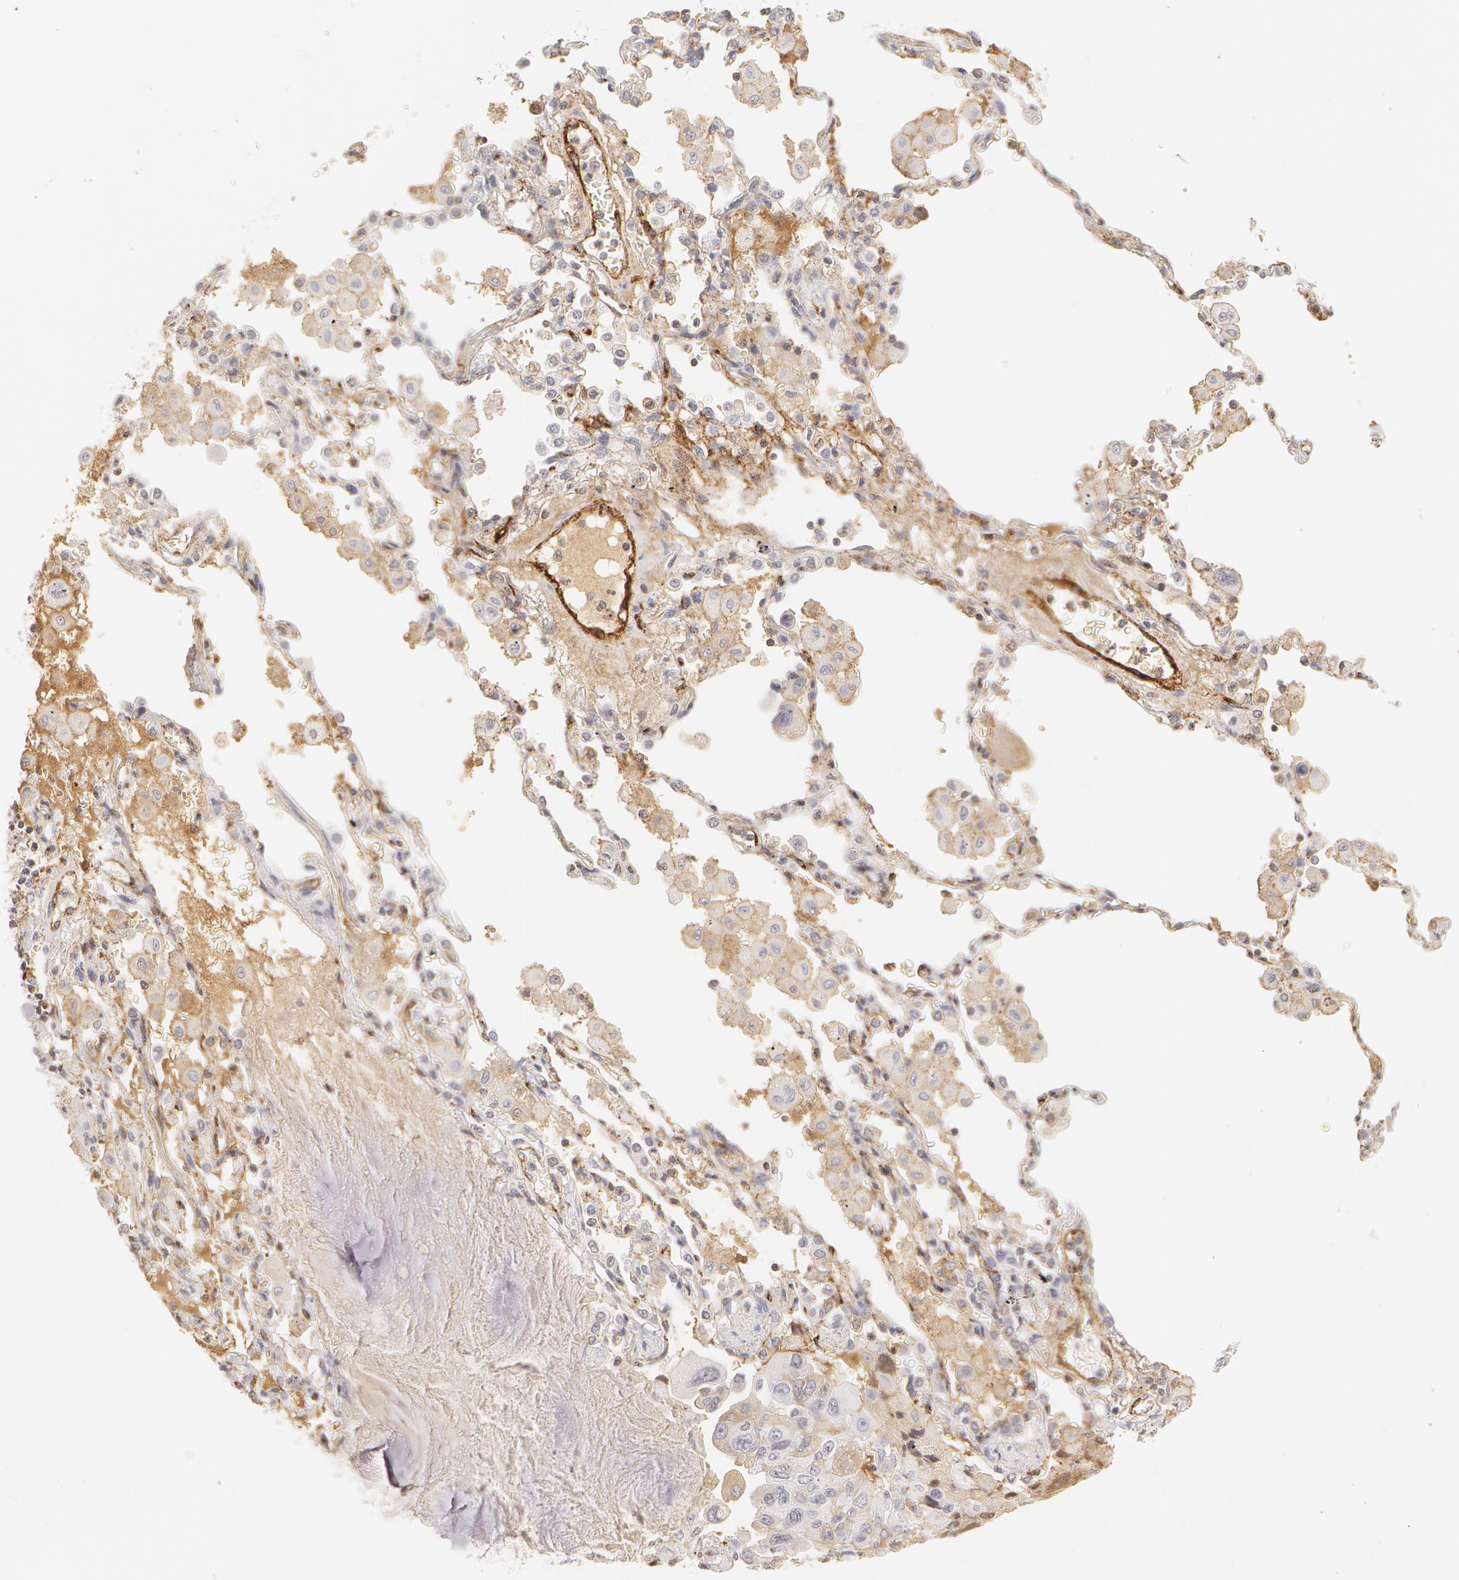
{"staining": {"intensity": "weak", "quantity": "<25%", "location": "cytoplasmic/membranous"}, "tissue": "lung cancer", "cell_type": "Tumor cells", "image_type": "cancer", "snomed": [{"axis": "morphology", "description": "Adenocarcinoma, NOS"}, {"axis": "topography", "description": "Lung"}], "caption": "This histopathology image is of adenocarcinoma (lung) stained with IHC to label a protein in brown with the nuclei are counter-stained blue. There is no expression in tumor cells. Brightfield microscopy of immunohistochemistry (IHC) stained with DAB (3,3'-diaminobenzidine) (brown) and hematoxylin (blue), captured at high magnification.", "gene": "VWF", "patient": {"sex": "male", "age": 64}}